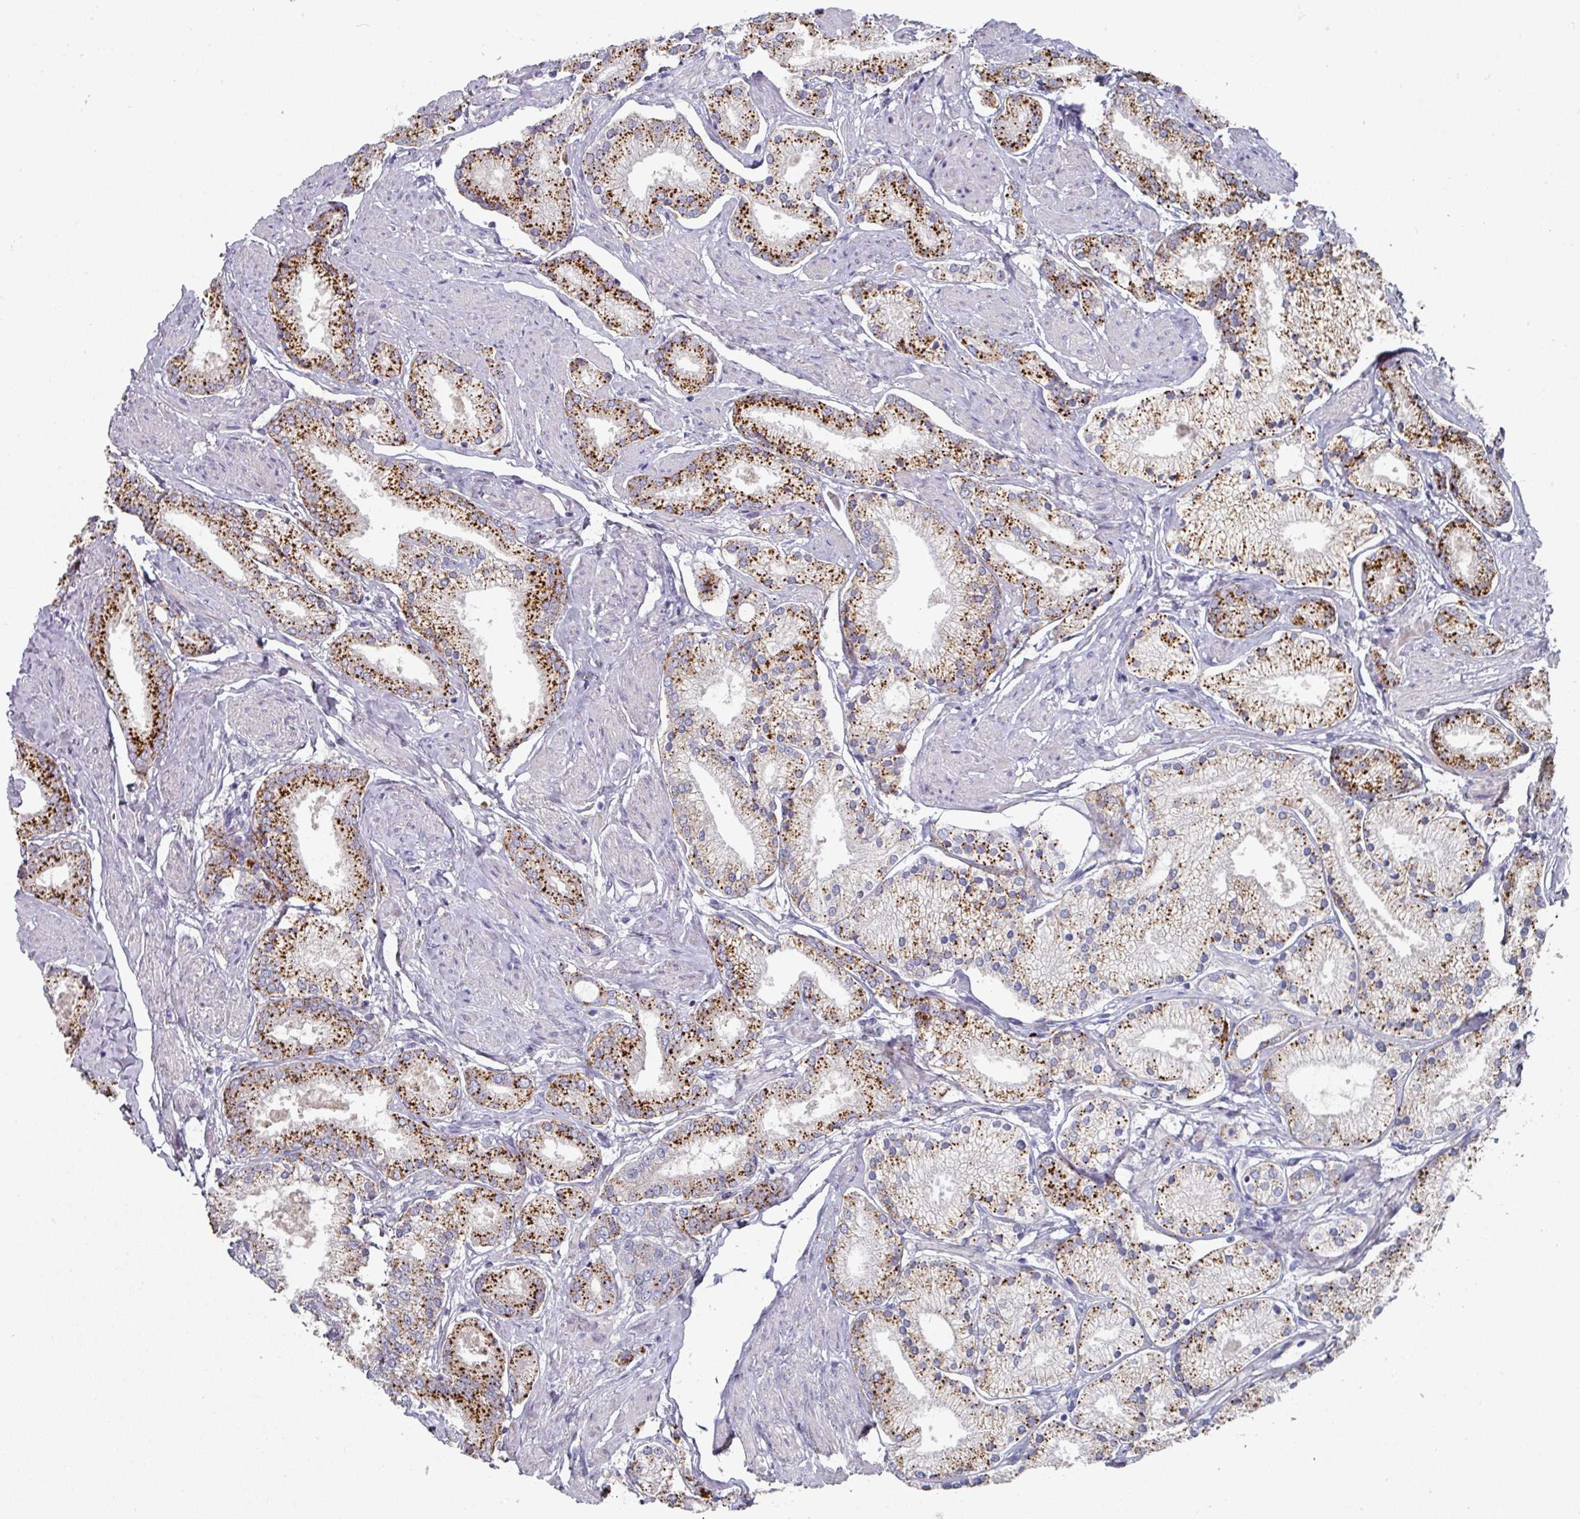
{"staining": {"intensity": "strong", "quantity": "25%-75%", "location": "cytoplasmic/membranous"}, "tissue": "prostate cancer", "cell_type": "Tumor cells", "image_type": "cancer", "snomed": [{"axis": "morphology", "description": "Adenocarcinoma, High grade"}, {"axis": "topography", "description": "Prostate and seminal vesicle, NOS"}], "caption": "Protein analysis of prostate cancer (adenocarcinoma (high-grade)) tissue reveals strong cytoplasmic/membranous staining in approximately 25%-75% of tumor cells. (DAB (3,3'-diaminobenzidine) IHC, brown staining for protein, blue staining for nuclei).", "gene": "NT5C1A", "patient": {"sex": "male", "age": 64}}